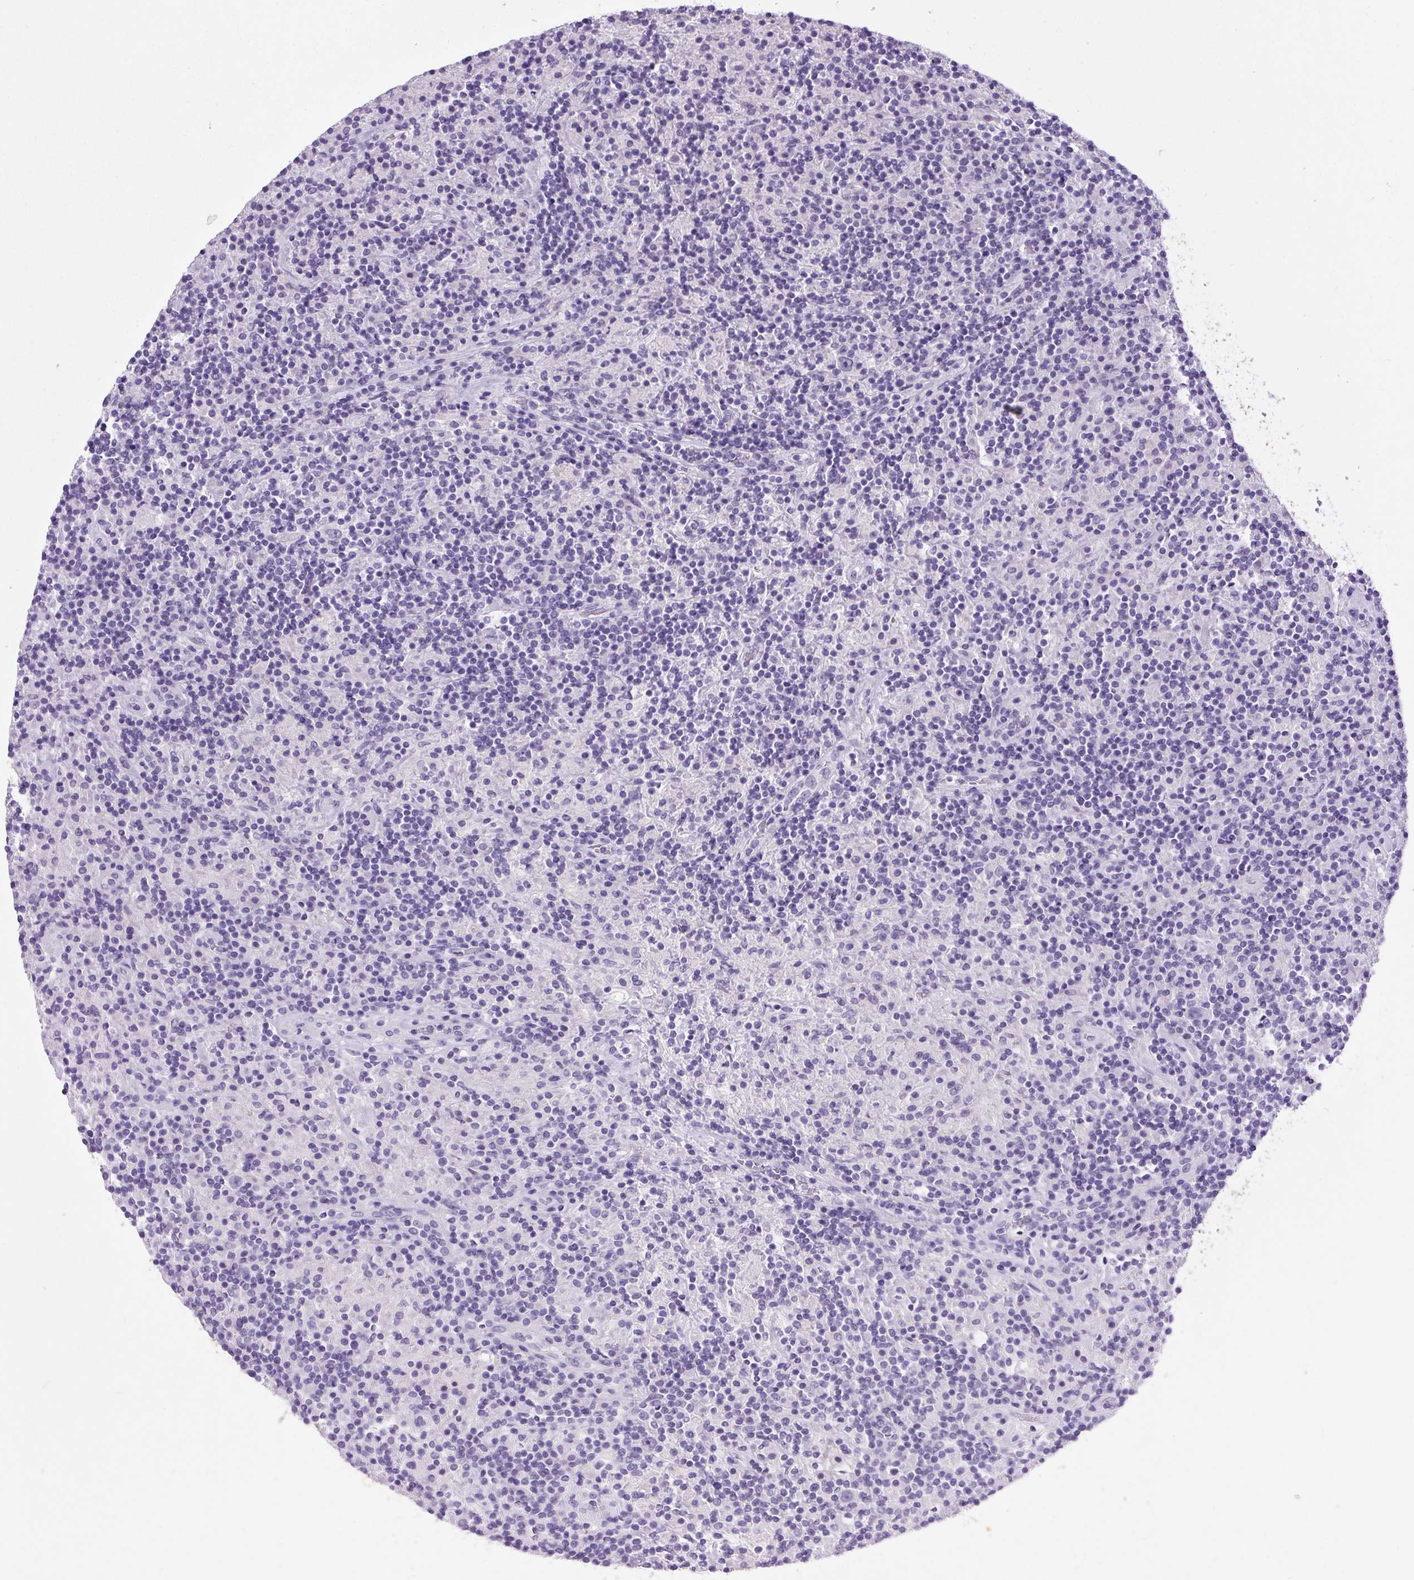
{"staining": {"intensity": "negative", "quantity": "none", "location": "none"}, "tissue": "lymphoma", "cell_type": "Tumor cells", "image_type": "cancer", "snomed": [{"axis": "morphology", "description": "Hodgkin's disease, NOS"}, {"axis": "topography", "description": "Lymph node"}], "caption": "This is a micrograph of IHC staining of Hodgkin's disease, which shows no expression in tumor cells.", "gene": "CHGA", "patient": {"sex": "male", "age": 70}}